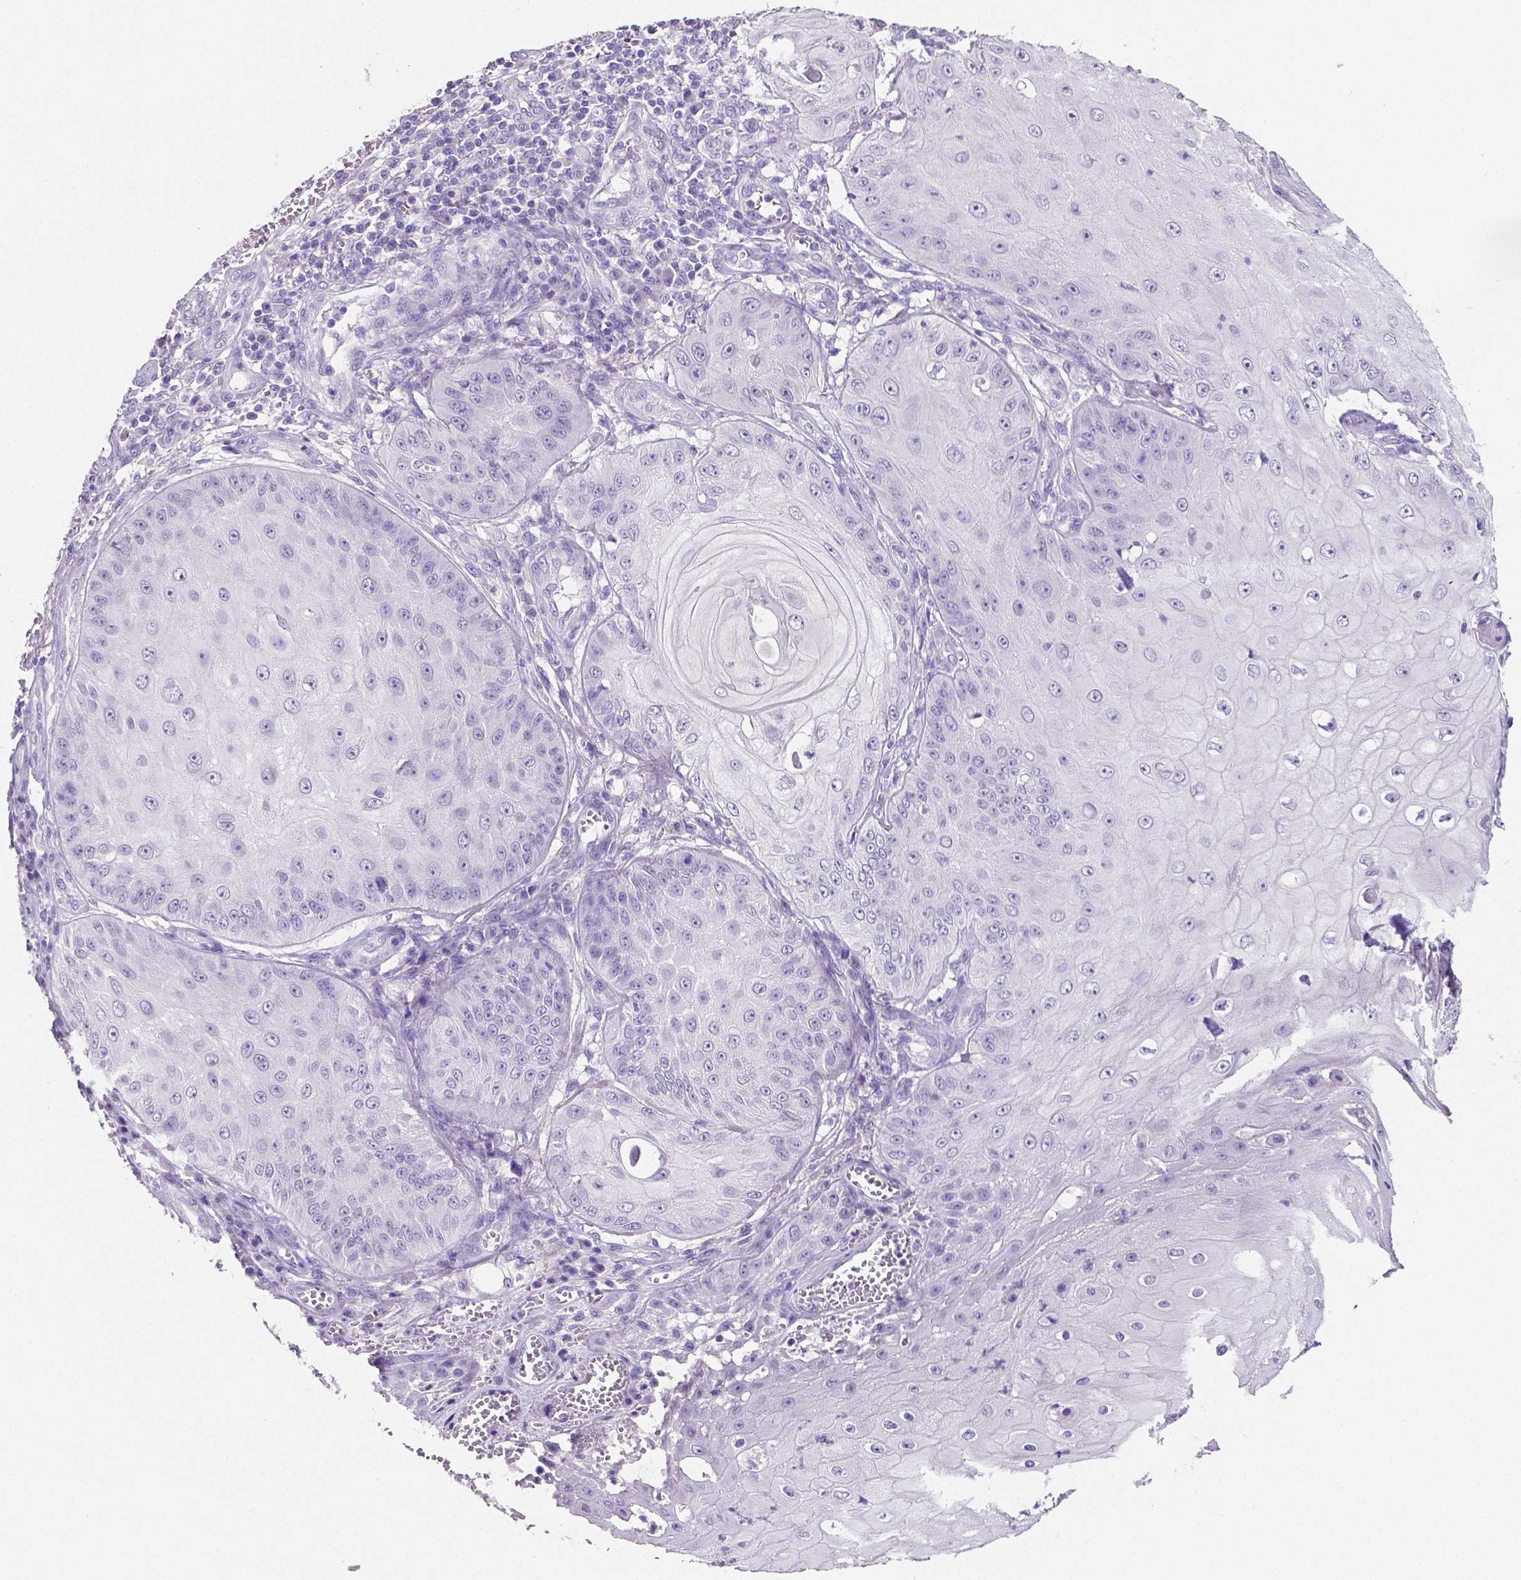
{"staining": {"intensity": "negative", "quantity": "none", "location": "none"}, "tissue": "skin cancer", "cell_type": "Tumor cells", "image_type": "cancer", "snomed": [{"axis": "morphology", "description": "Squamous cell carcinoma, NOS"}, {"axis": "topography", "description": "Skin"}], "caption": "This is an IHC photomicrograph of skin cancer. There is no positivity in tumor cells.", "gene": "SLC22A2", "patient": {"sex": "male", "age": 70}}